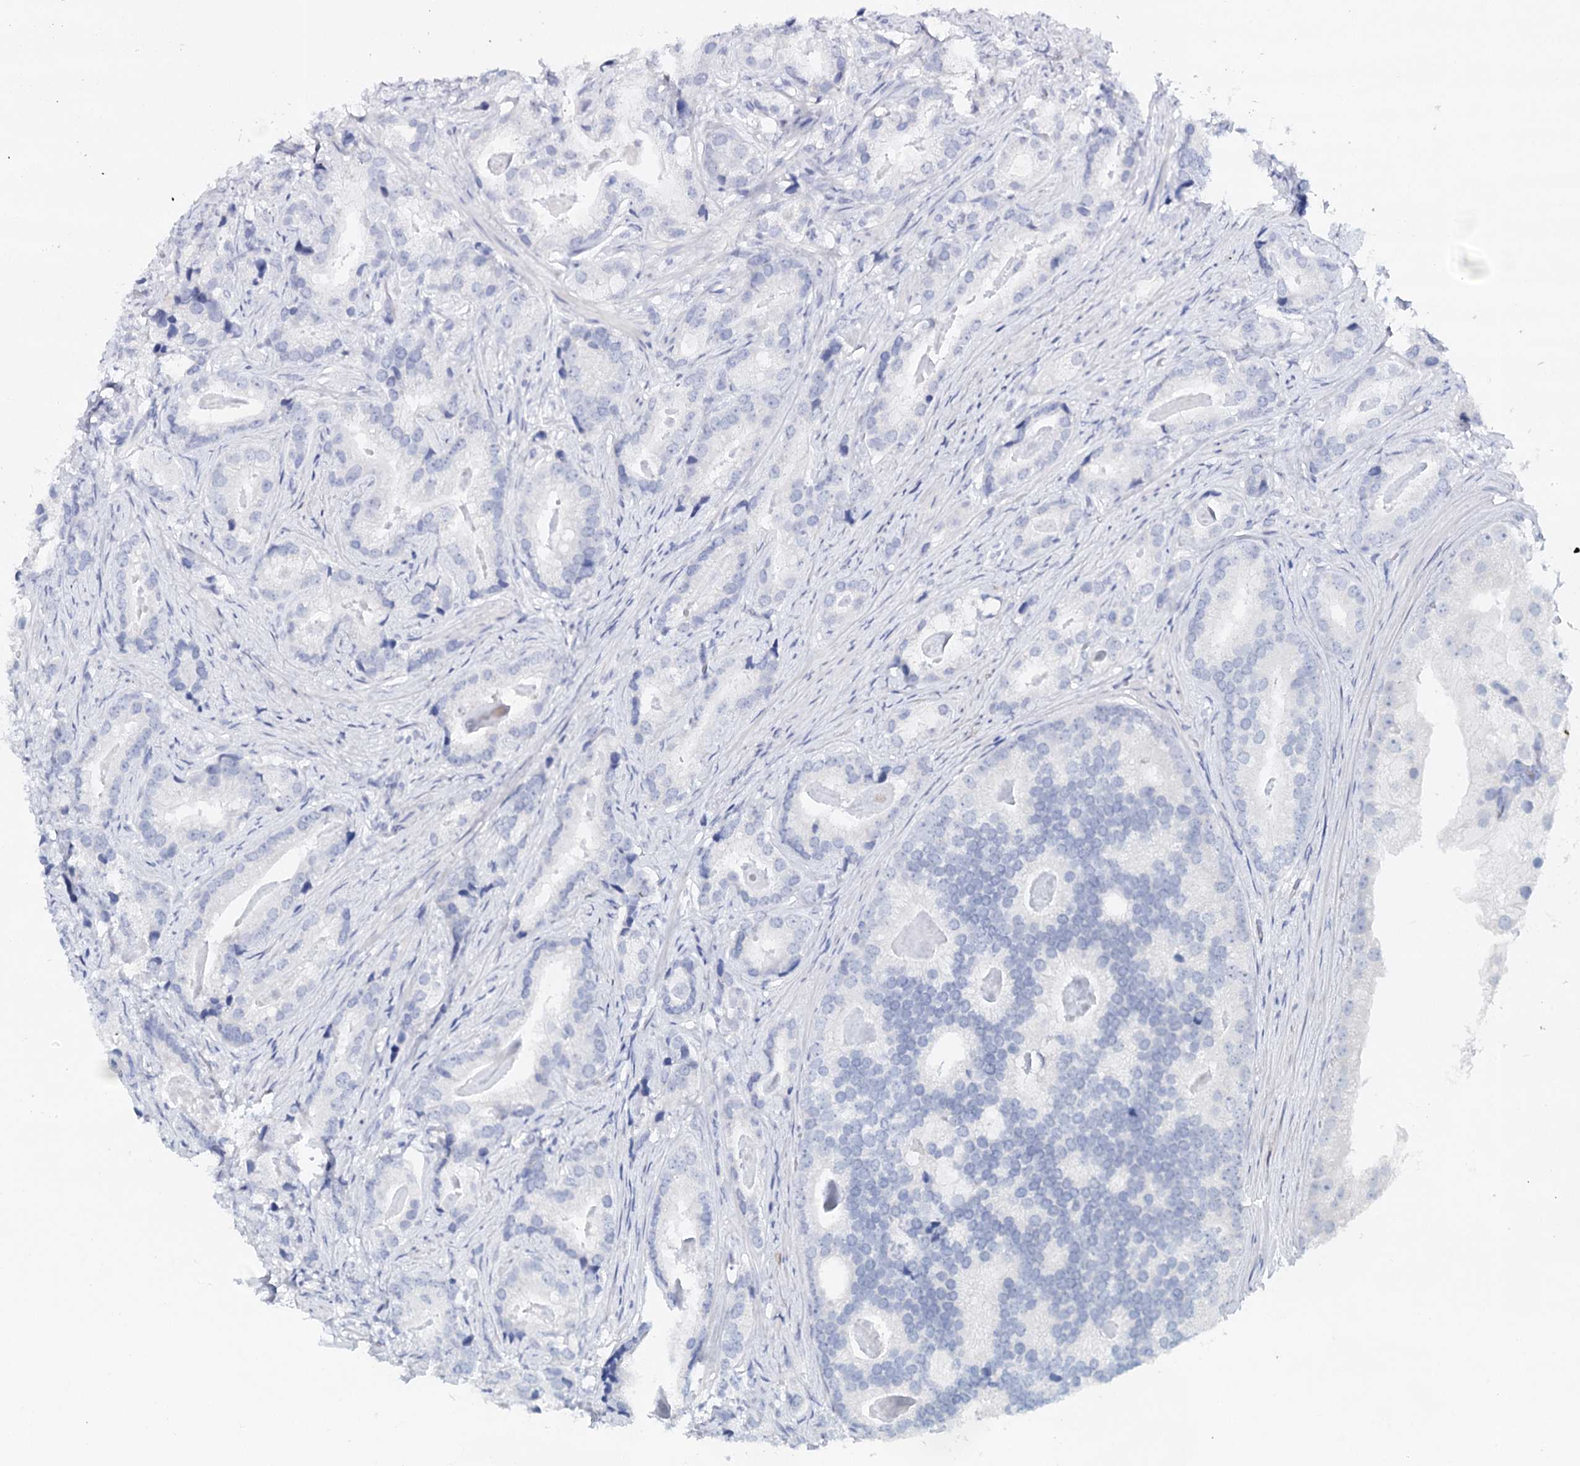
{"staining": {"intensity": "negative", "quantity": "none", "location": "none"}, "tissue": "prostate cancer", "cell_type": "Tumor cells", "image_type": "cancer", "snomed": [{"axis": "morphology", "description": "Adenocarcinoma, Low grade"}, {"axis": "topography", "description": "Prostate"}], "caption": "Protein analysis of prostate cancer (adenocarcinoma (low-grade)) reveals no significant positivity in tumor cells.", "gene": "HSPA4L", "patient": {"sex": "male", "age": 71}}